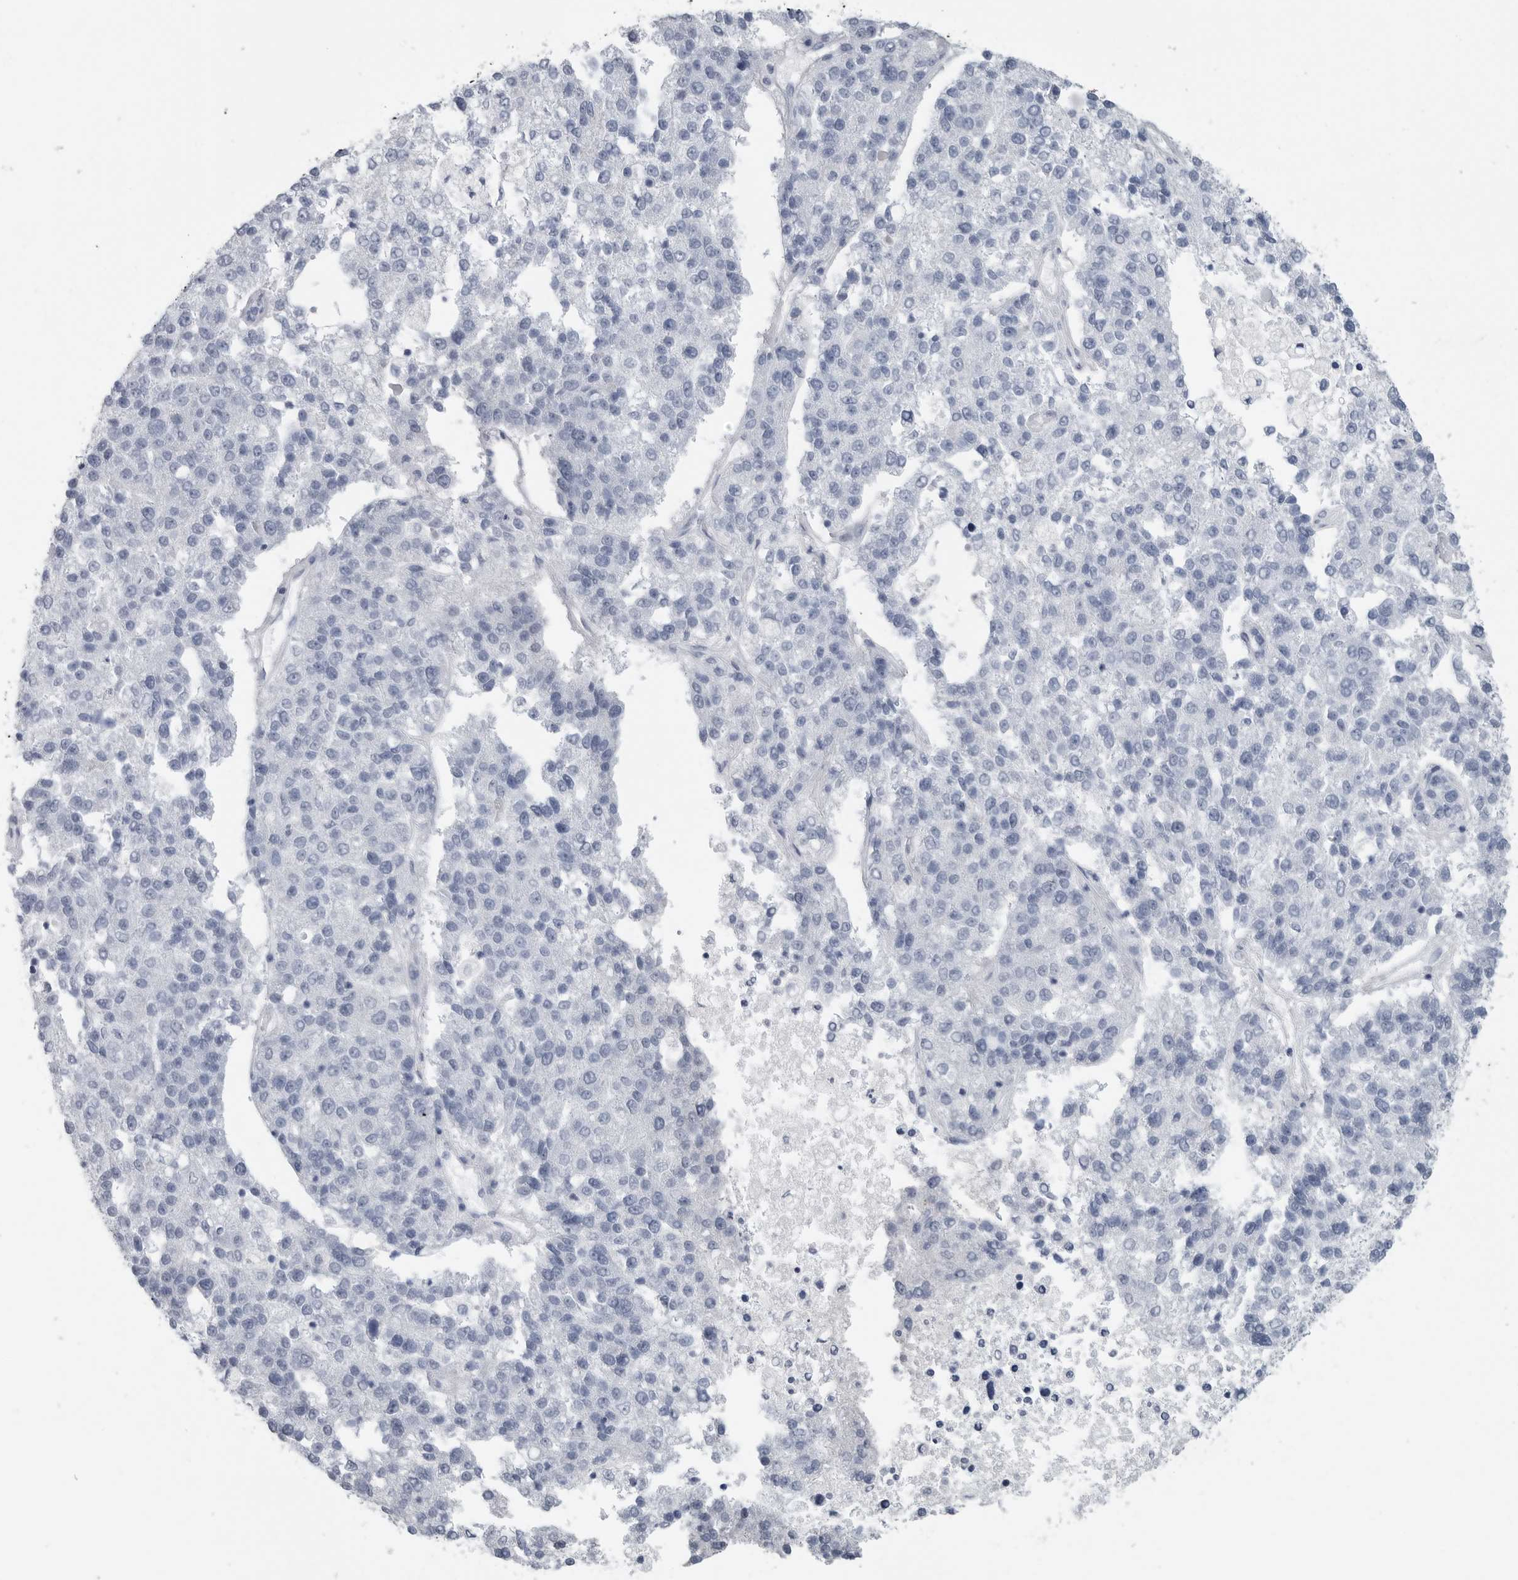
{"staining": {"intensity": "negative", "quantity": "none", "location": "none"}, "tissue": "pancreatic cancer", "cell_type": "Tumor cells", "image_type": "cancer", "snomed": [{"axis": "morphology", "description": "Adenocarcinoma, NOS"}, {"axis": "topography", "description": "Pancreas"}], "caption": "IHC of pancreatic adenocarcinoma shows no expression in tumor cells.", "gene": "TIMP1", "patient": {"sex": "female", "age": 61}}